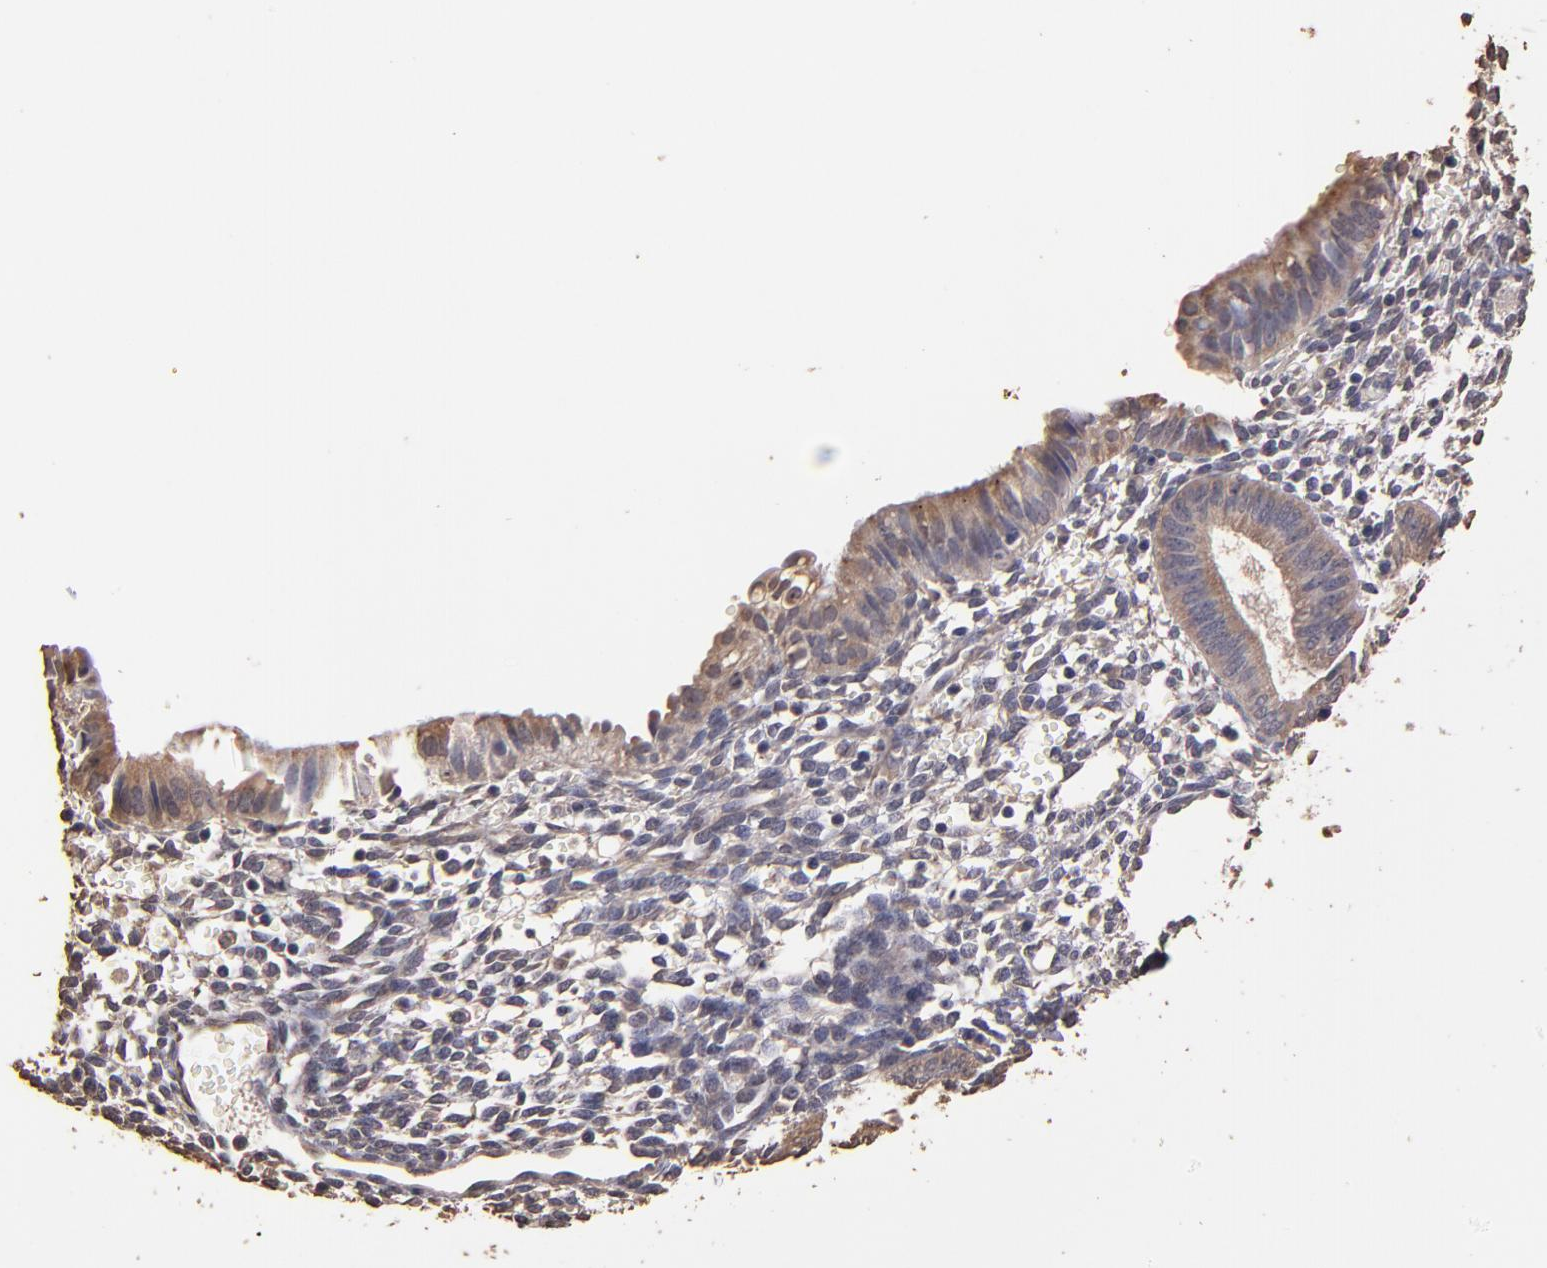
{"staining": {"intensity": "negative", "quantity": "none", "location": "none"}, "tissue": "endometrium", "cell_type": "Cells in endometrial stroma", "image_type": "normal", "snomed": [{"axis": "morphology", "description": "Normal tissue, NOS"}, {"axis": "topography", "description": "Endometrium"}], "caption": "A photomicrograph of human endometrium is negative for staining in cells in endometrial stroma. (Brightfield microscopy of DAB (3,3'-diaminobenzidine) IHC at high magnification).", "gene": "OPHN1", "patient": {"sex": "female", "age": 61}}